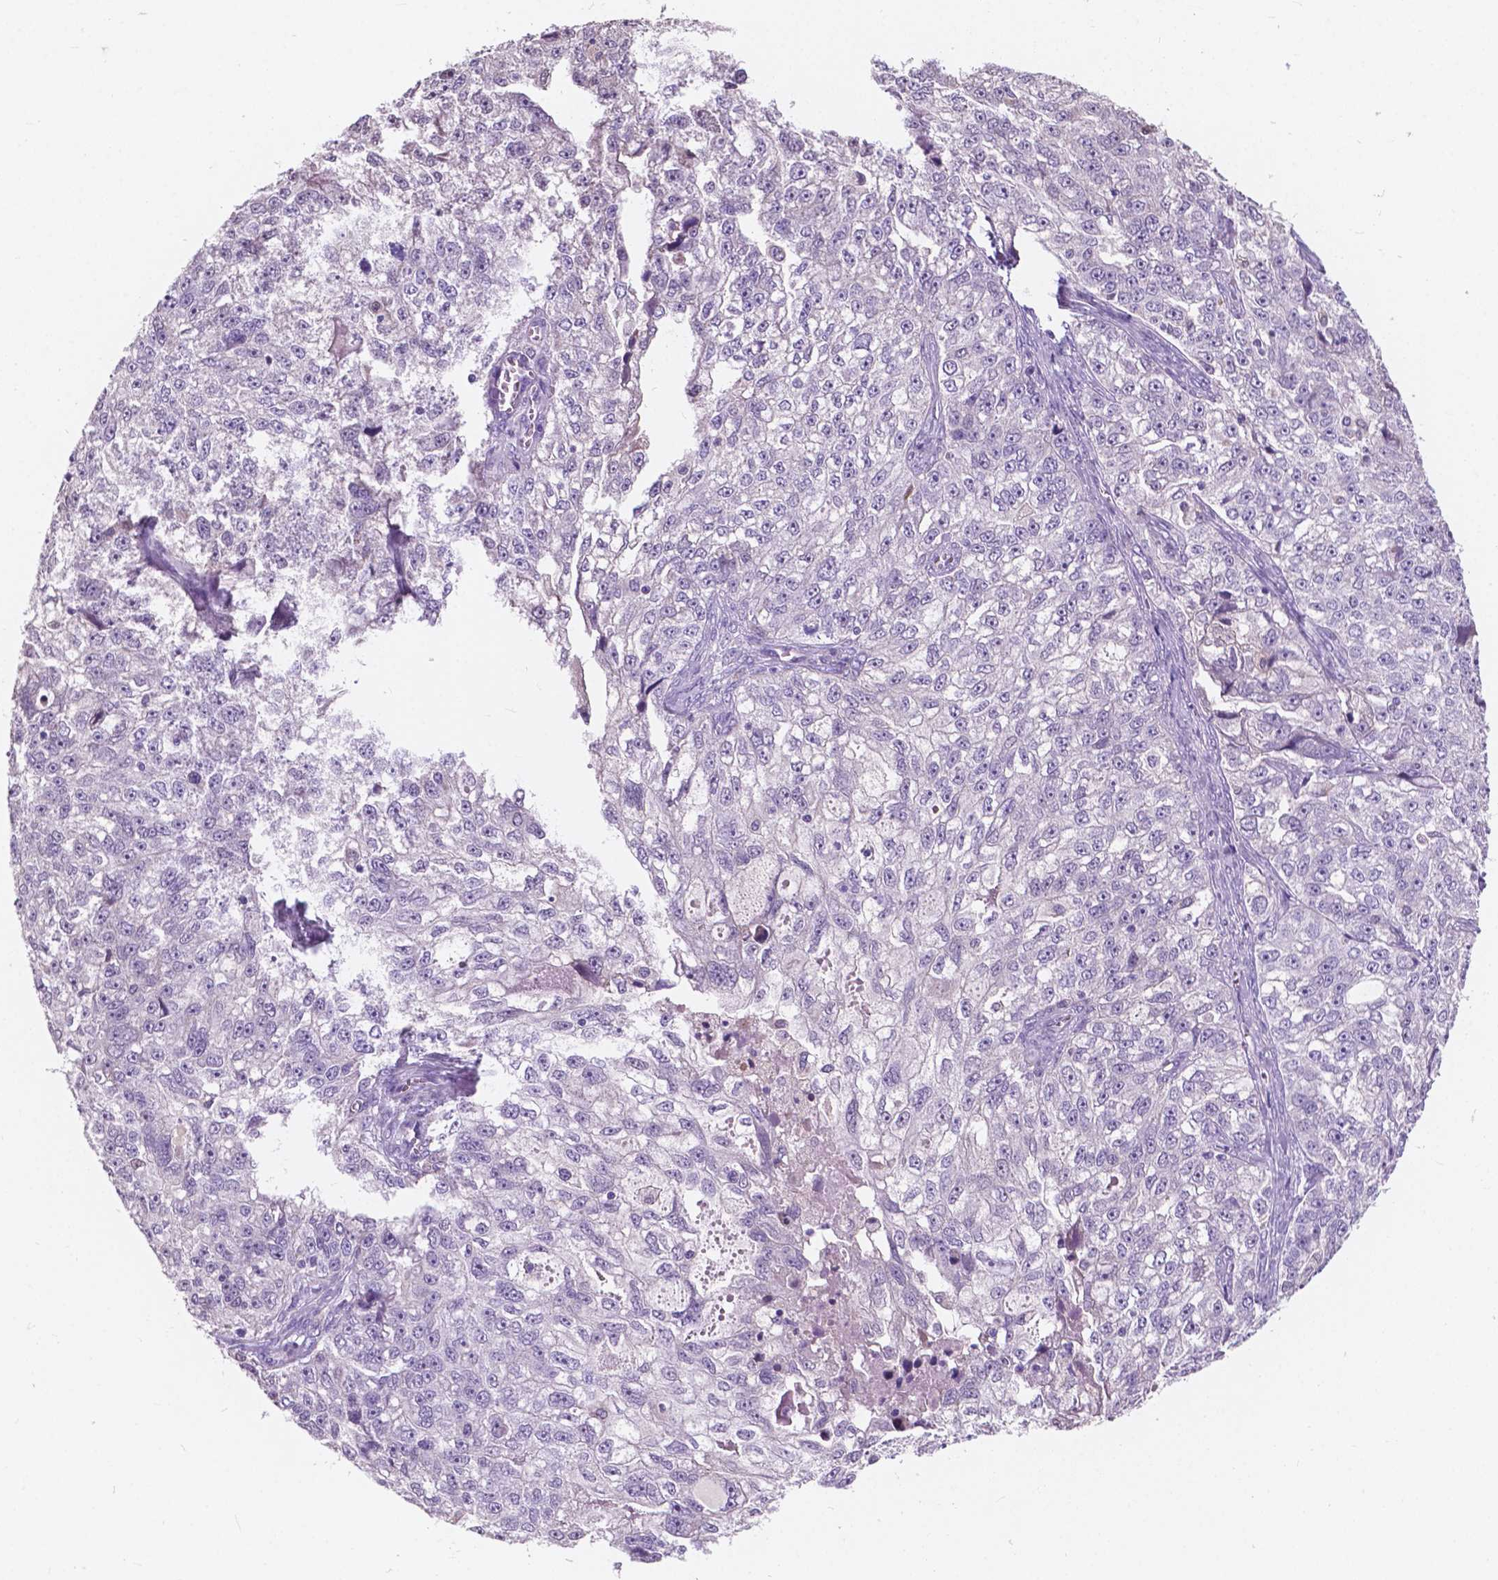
{"staining": {"intensity": "negative", "quantity": "none", "location": "none"}, "tissue": "ovarian cancer", "cell_type": "Tumor cells", "image_type": "cancer", "snomed": [{"axis": "morphology", "description": "Cystadenocarcinoma, serous, NOS"}, {"axis": "topography", "description": "Ovary"}], "caption": "An image of ovarian cancer stained for a protein shows no brown staining in tumor cells. Nuclei are stained in blue.", "gene": "IREB2", "patient": {"sex": "female", "age": 51}}